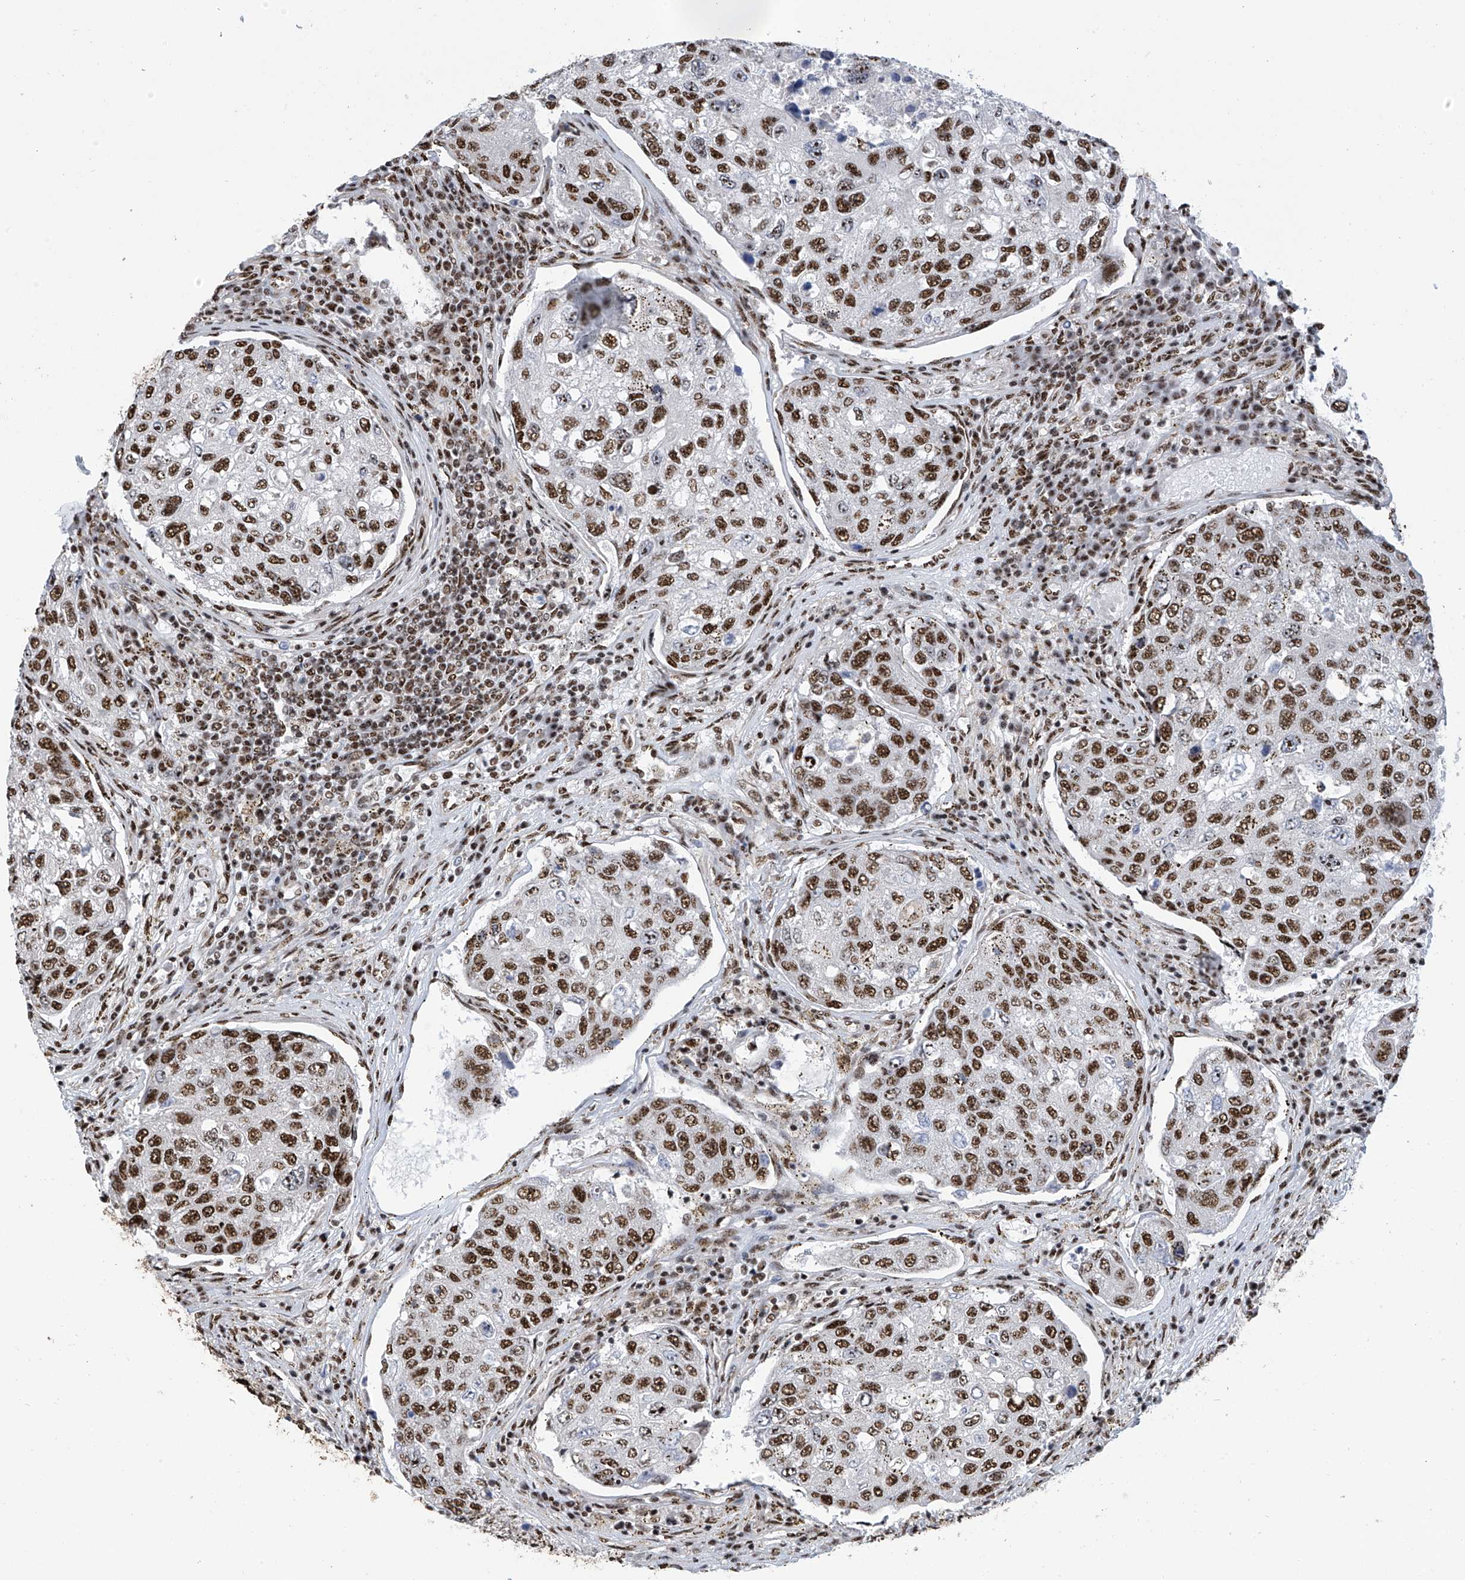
{"staining": {"intensity": "strong", "quantity": ">75%", "location": "nuclear"}, "tissue": "urothelial cancer", "cell_type": "Tumor cells", "image_type": "cancer", "snomed": [{"axis": "morphology", "description": "Urothelial carcinoma, High grade"}, {"axis": "topography", "description": "Lymph node"}, {"axis": "topography", "description": "Urinary bladder"}], "caption": "Tumor cells reveal high levels of strong nuclear positivity in approximately >75% of cells in human high-grade urothelial carcinoma.", "gene": "APLF", "patient": {"sex": "male", "age": 51}}